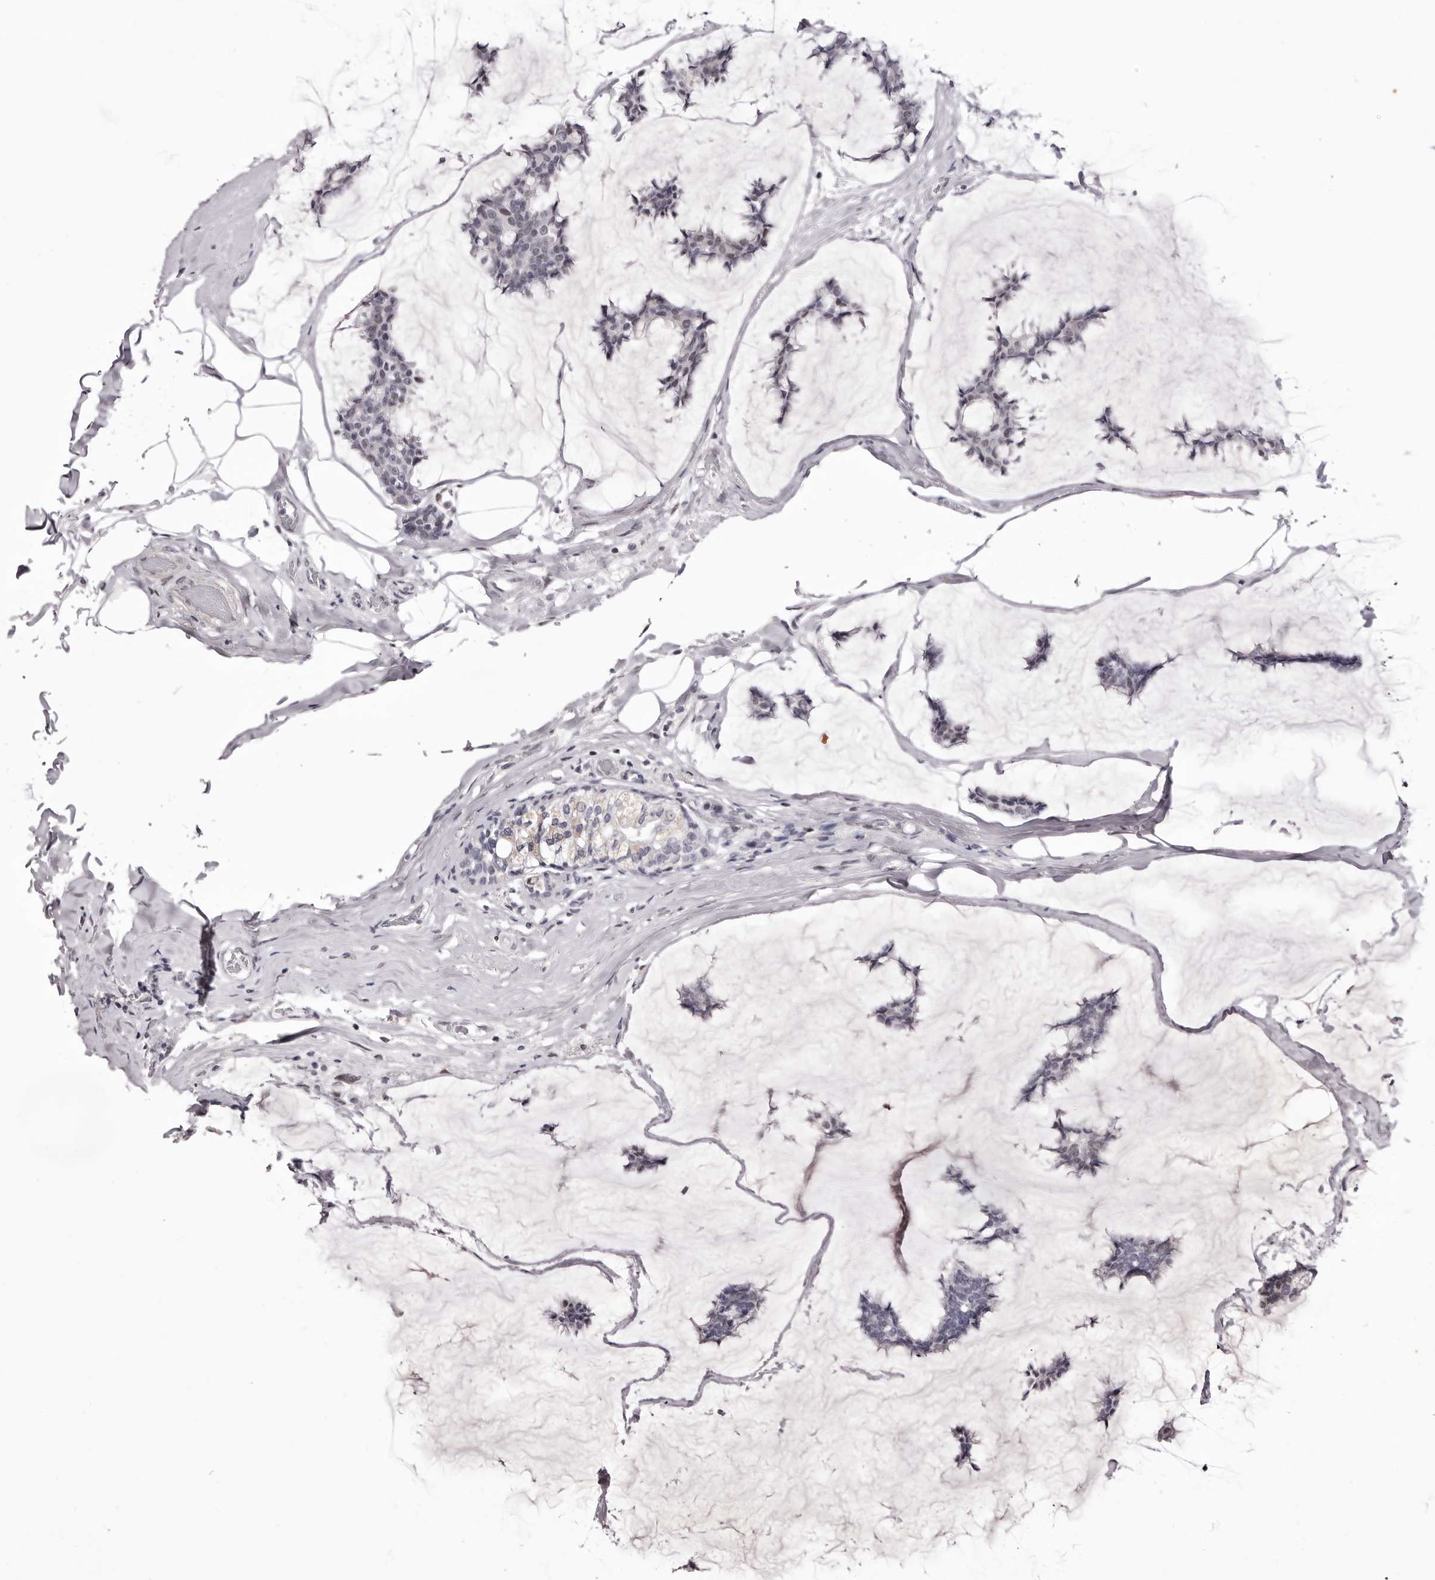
{"staining": {"intensity": "negative", "quantity": "none", "location": "none"}, "tissue": "breast cancer", "cell_type": "Tumor cells", "image_type": "cancer", "snomed": [{"axis": "morphology", "description": "Duct carcinoma"}, {"axis": "topography", "description": "Breast"}], "caption": "Tumor cells show no significant staining in breast intraductal carcinoma.", "gene": "FBXO5", "patient": {"sex": "female", "age": 93}}